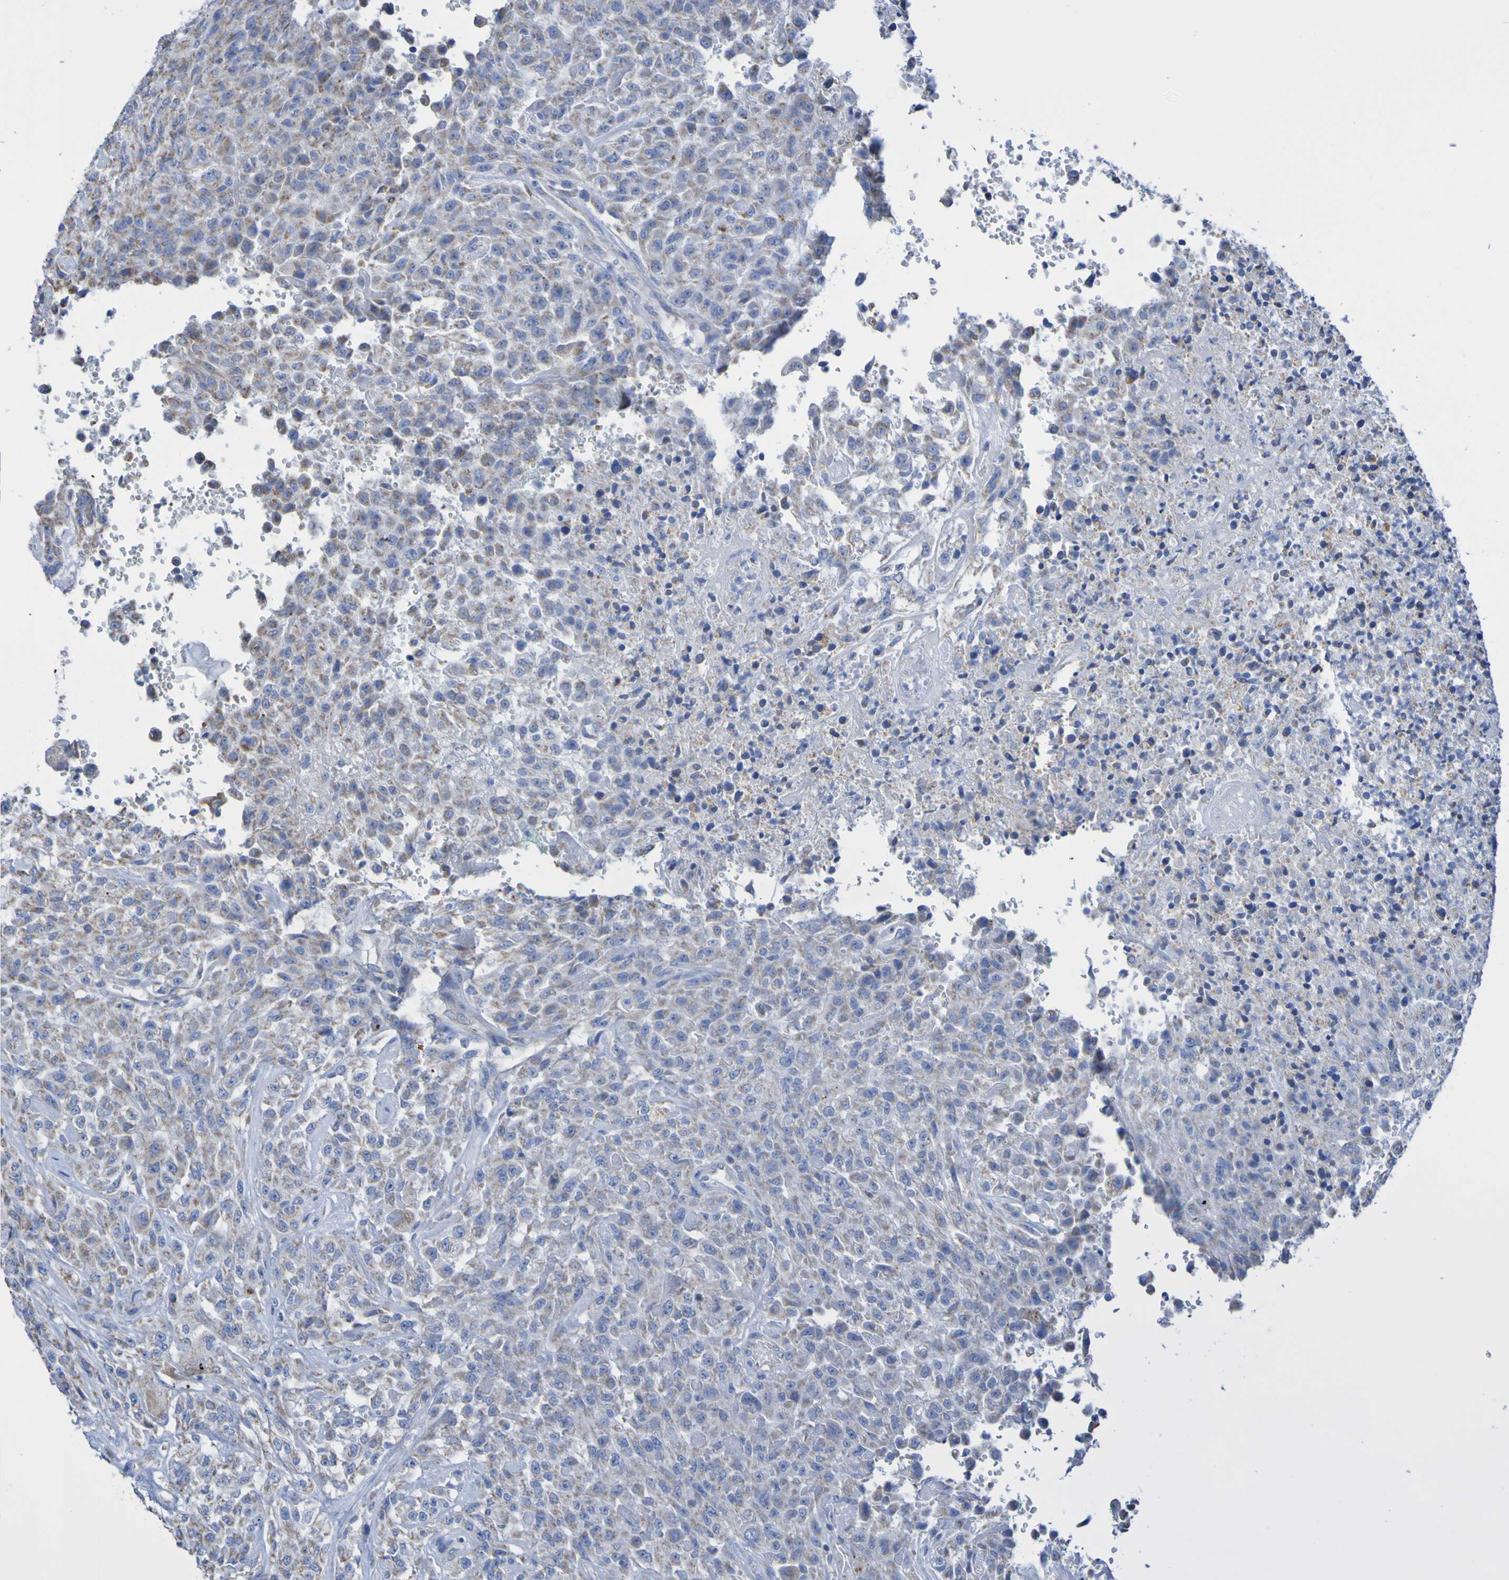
{"staining": {"intensity": "weak", "quantity": ">75%", "location": "cytoplasmic/membranous"}, "tissue": "urothelial cancer", "cell_type": "Tumor cells", "image_type": "cancer", "snomed": [{"axis": "morphology", "description": "Urothelial carcinoma, High grade"}, {"axis": "topography", "description": "Urinary bladder"}], "caption": "A brown stain labels weak cytoplasmic/membranous positivity of a protein in urothelial cancer tumor cells.", "gene": "CNTN2", "patient": {"sex": "male", "age": 46}}